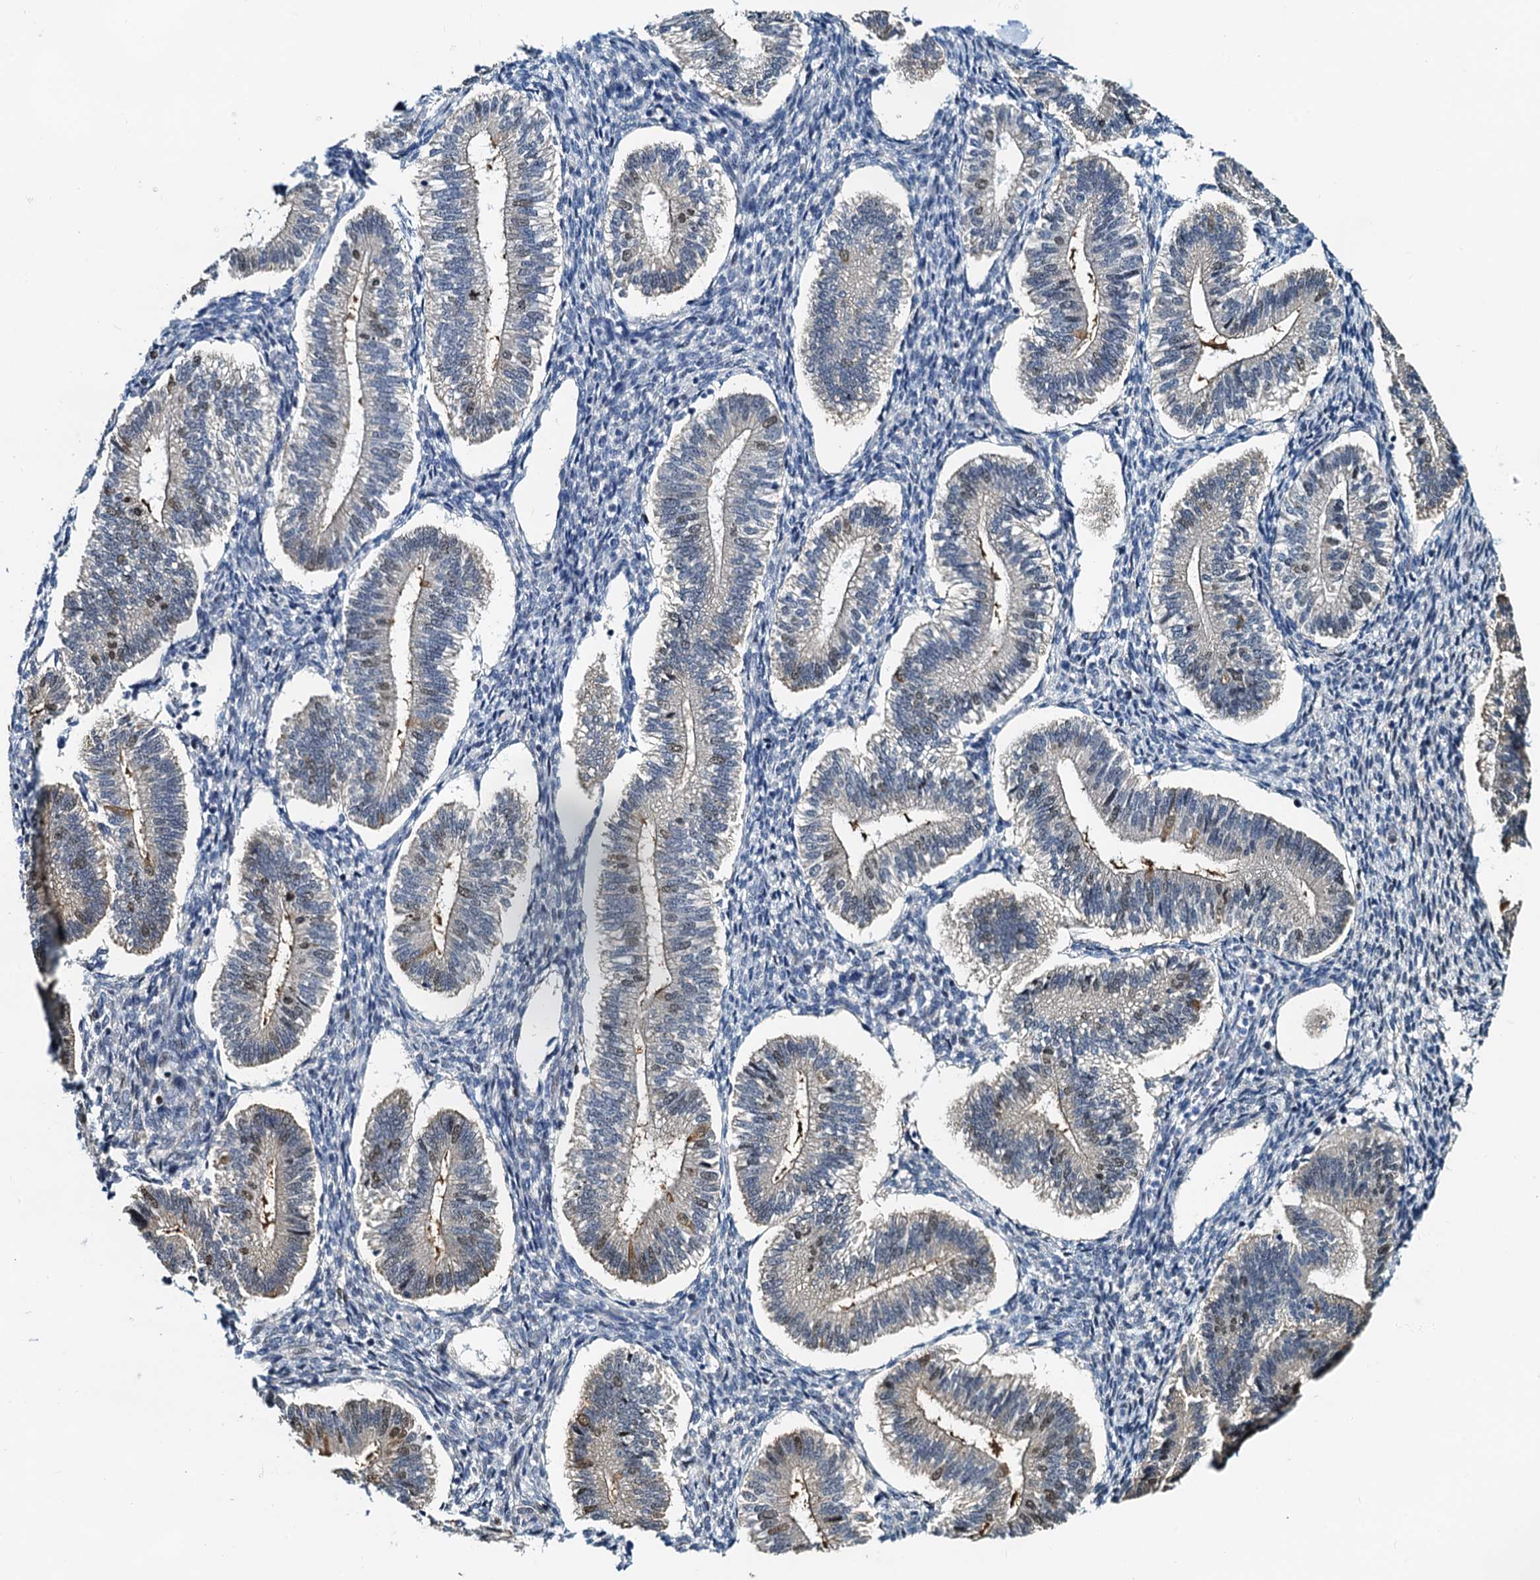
{"staining": {"intensity": "negative", "quantity": "none", "location": "none"}, "tissue": "endometrium", "cell_type": "Cells in endometrial stroma", "image_type": "normal", "snomed": [{"axis": "morphology", "description": "Normal tissue, NOS"}, {"axis": "topography", "description": "Endometrium"}], "caption": "An immunohistochemistry histopathology image of benign endometrium is shown. There is no staining in cells in endometrial stroma of endometrium.", "gene": "PTGES3", "patient": {"sex": "female", "age": 25}}